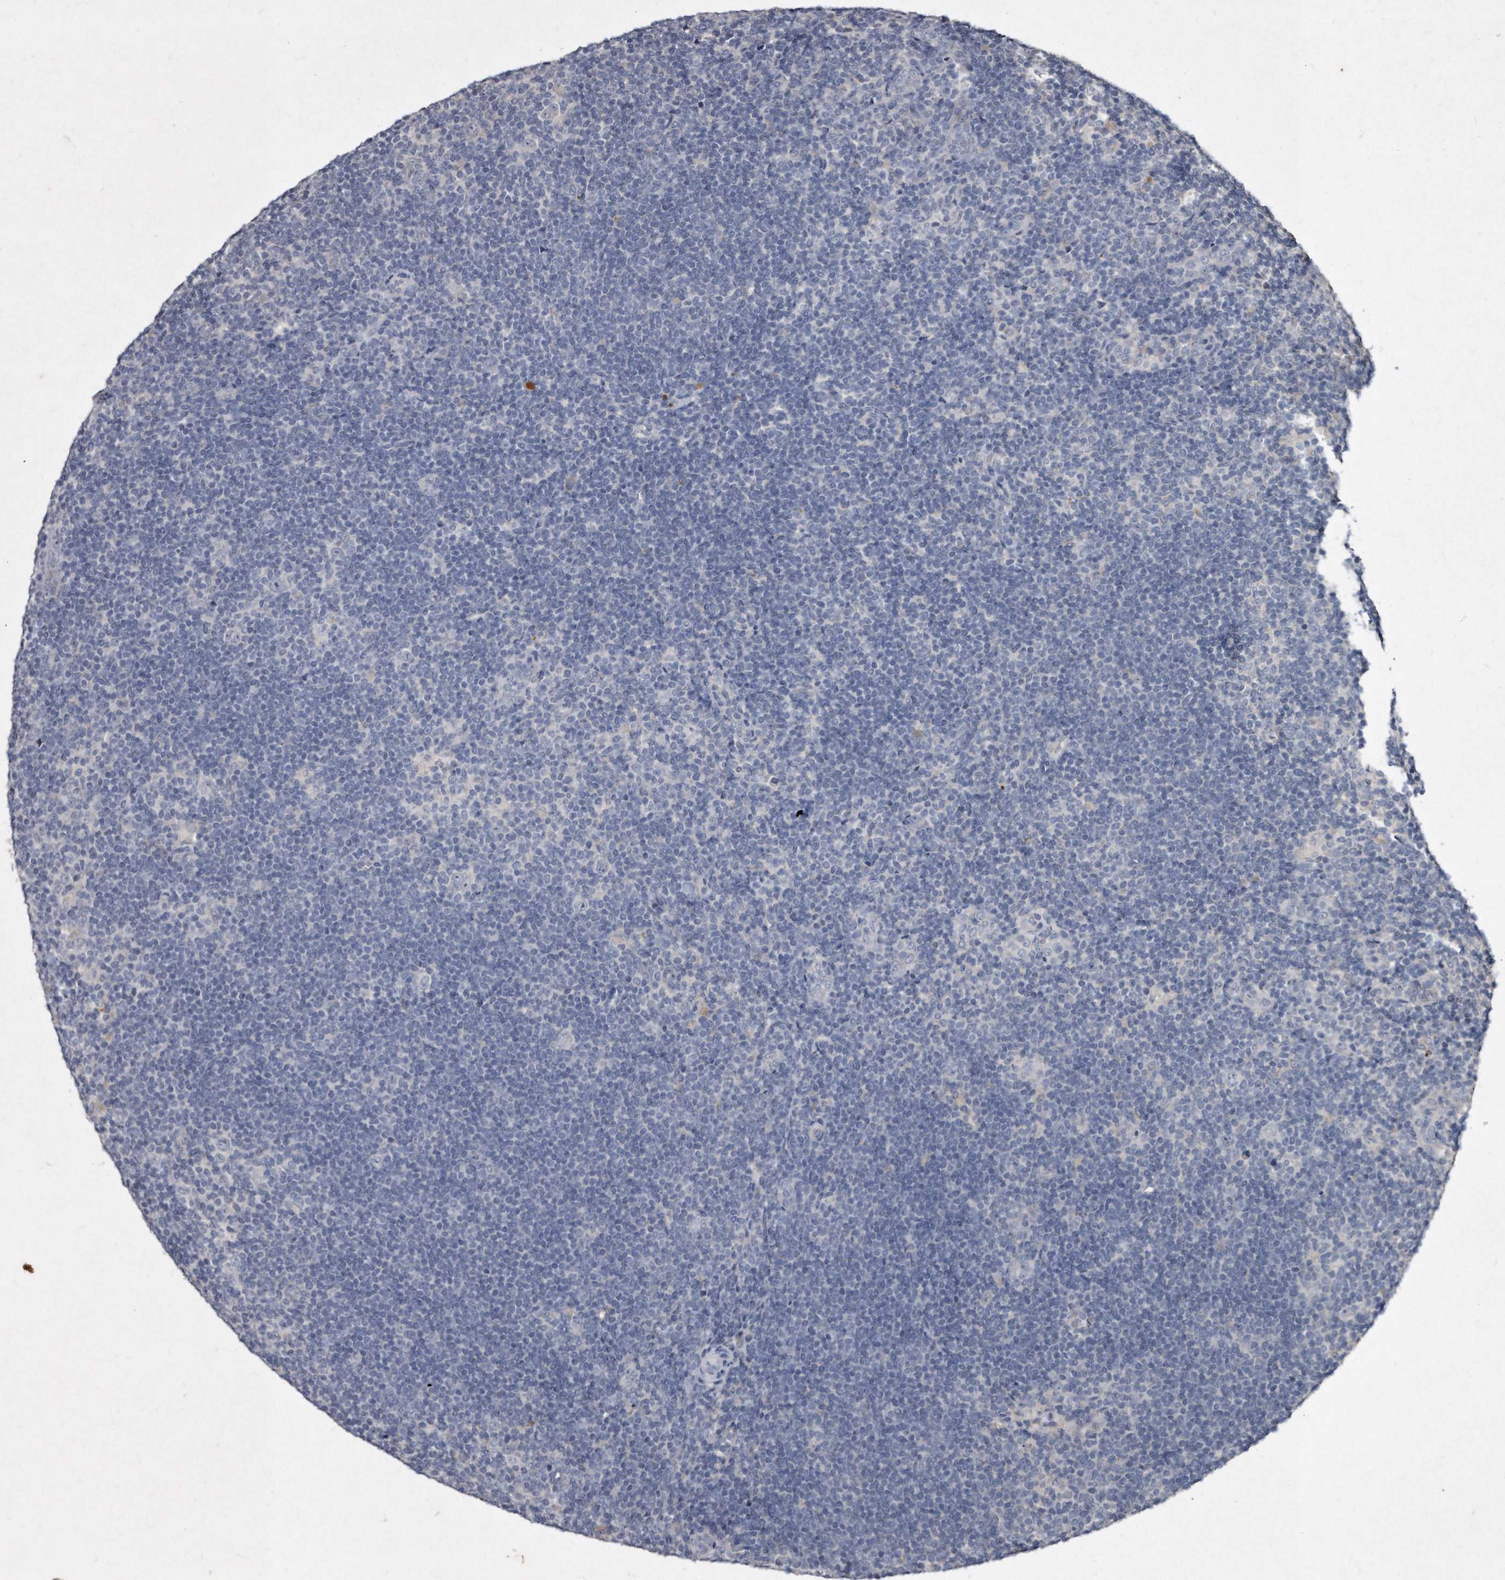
{"staining": {"intensity": "negative", "quantity": "none", "location": "none"}, "tissue": "lymphoma", "cell_type": "Tumor cells", "image_type": "cancer", "snomed": [{"axis": "morphology", "description": "Hodgkin's disease, NOS"}, {"axis": "topography", "description": "Lymph node"}], "caption": "The micrograph exhibits no significant staining in tumor cells of Hodgkin's disease.", "gene": "KLHDC3", "patient": {"sex": "female", "age": 57}}